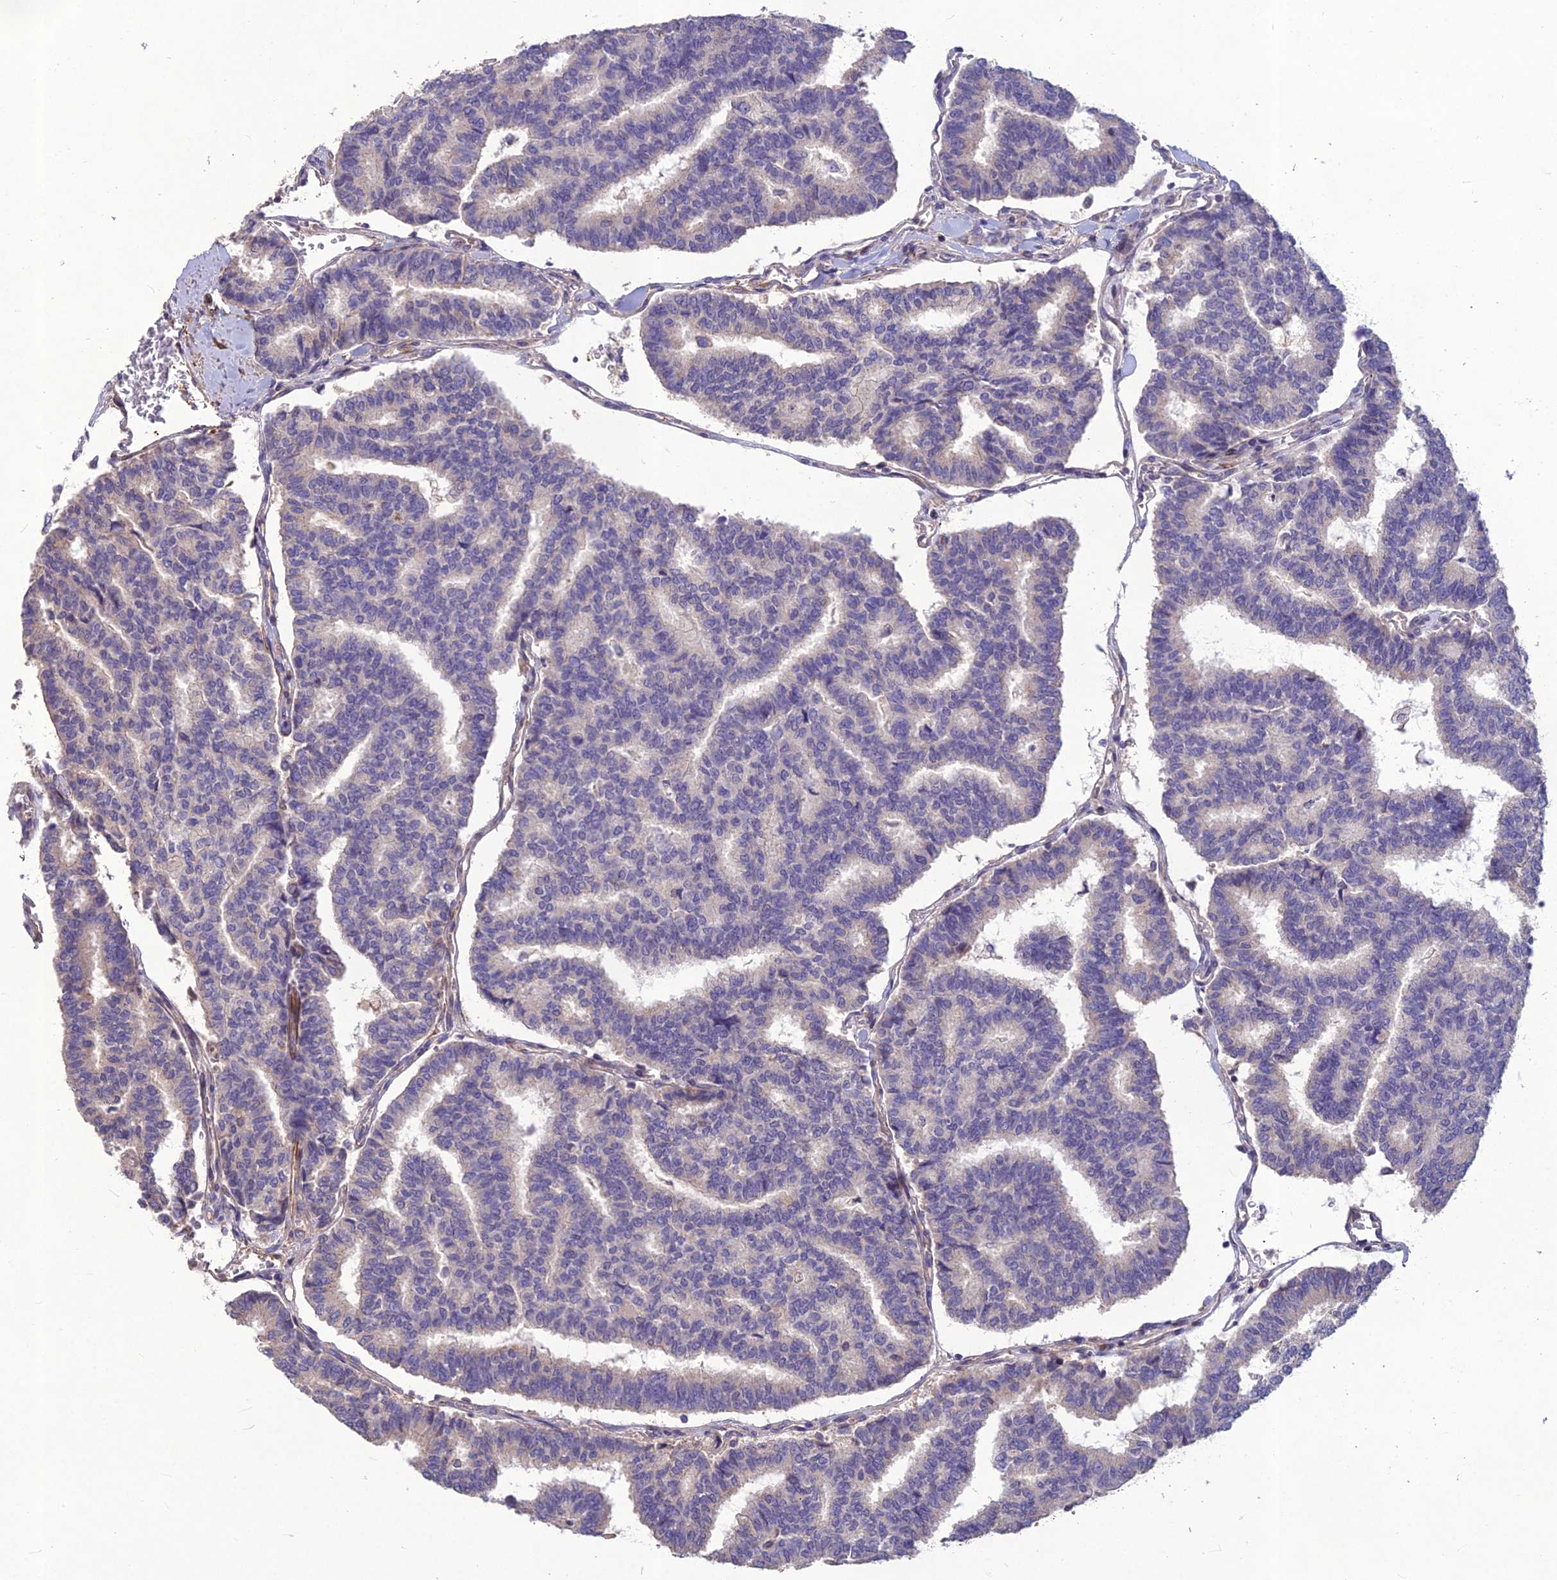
{"staining": {"intensity": "negative", "quantity": "none", "location": "none"}, "tissue": "thyroid cancer", "cell_type": "Tumor cells", "image_type": "cancer", "snomed": [{"axis": "morphology", "description": "Papillary adenocarcinoma, NOS"}, {"axis": "topography", "description": "Thyroid gland"}], "caption": "Tumor cells are negative for brown protein staining in thyroid papillary adenocarcinoma. The staining is performed using DAB brown chromogen with nuclei counter-stained in using hematoxylin.", "gene": "CLUH", "patient": {"sex": "female", "age": 35}}